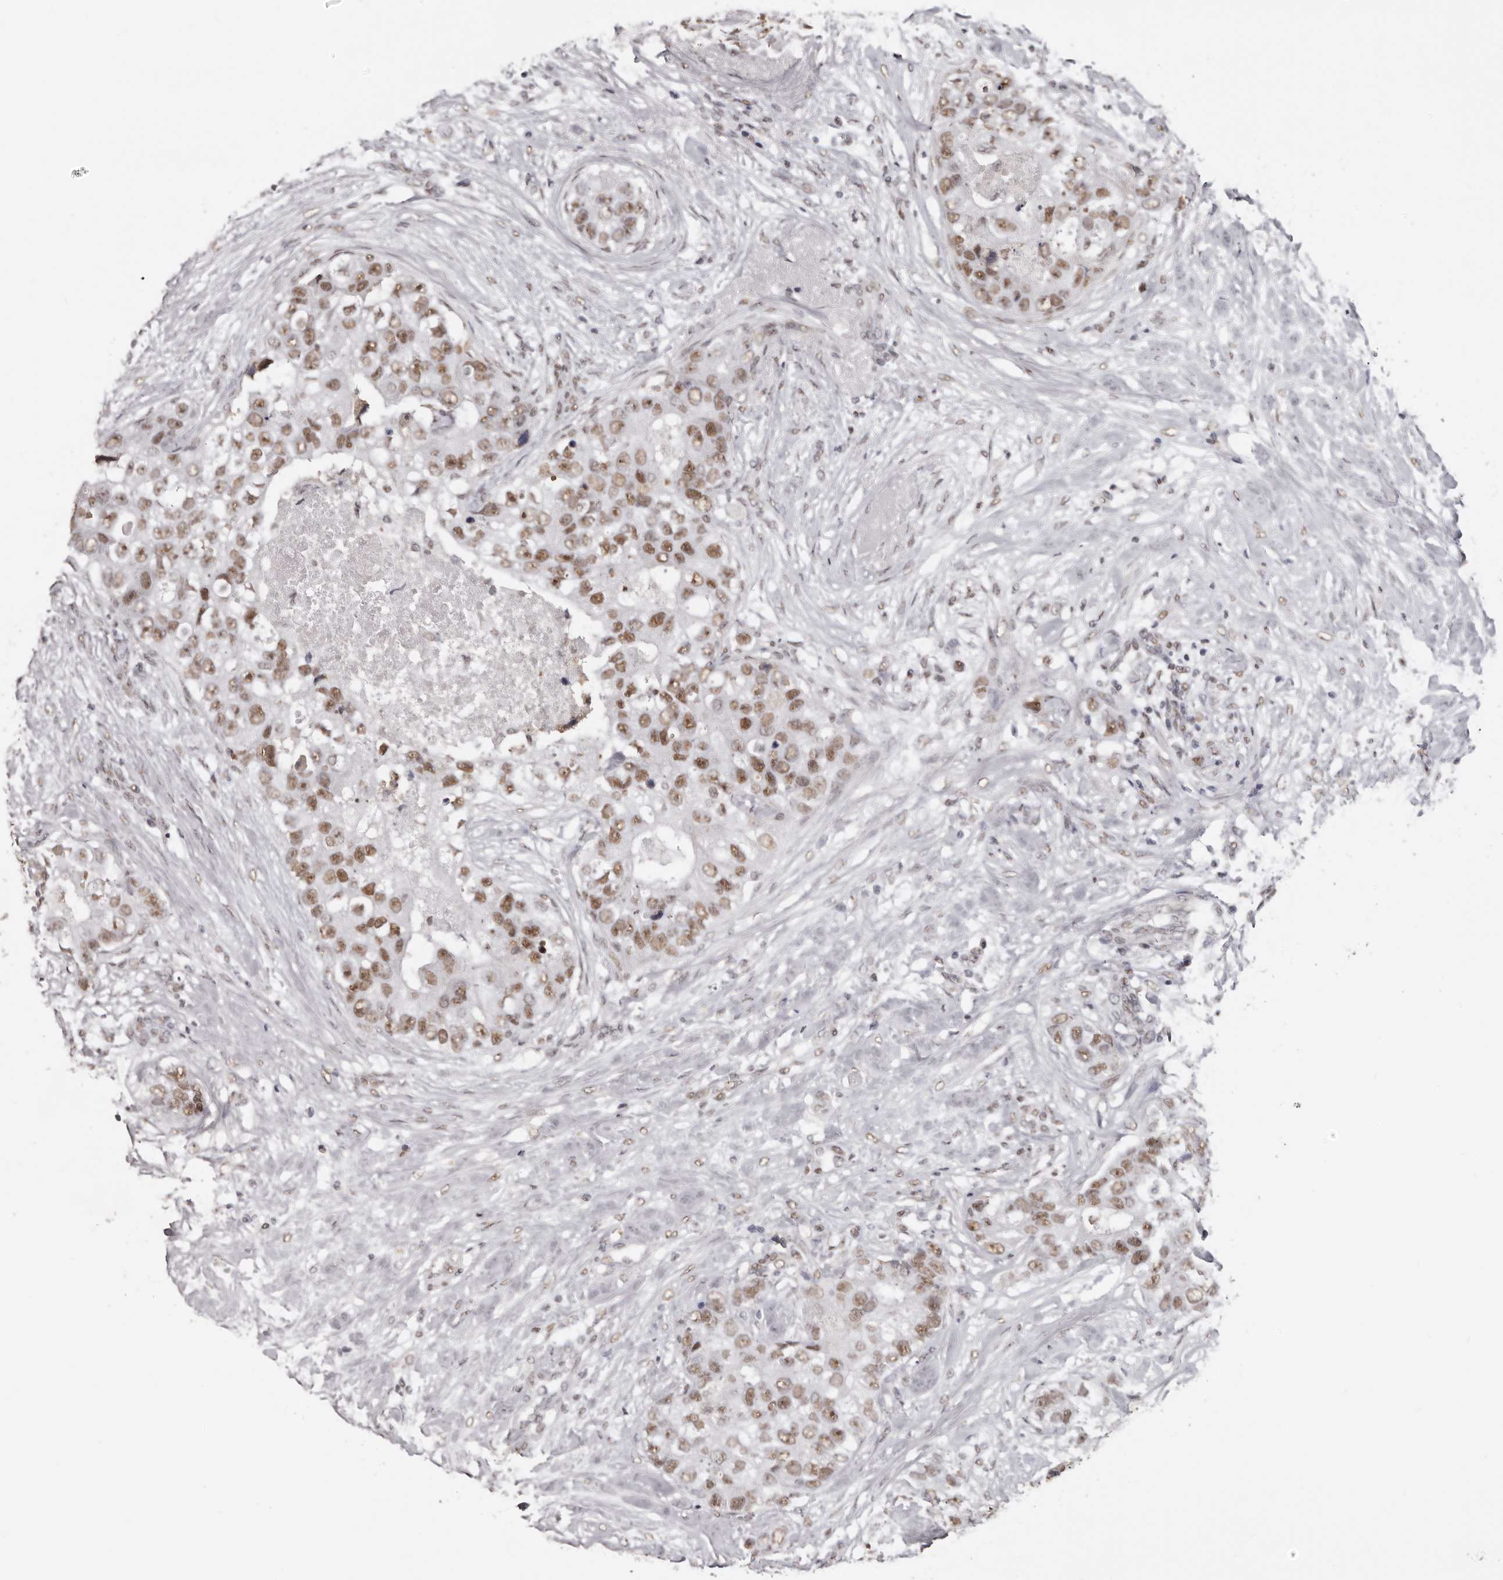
{"staining": {"intensity": "moderate", "quantity": ">75%", "location": "nuclear"}, "tissue": "breast cancer", "cell_type": "Tumor cells", "image_type": "cancer", "snomed": [{"axis": "morphology", "description": "Duct carcinoma"}, {"axis": "topography", "description": "Breast"}], "caption": "This micrograph displays infiltrating ductal carcinoma (breast) stained with immunohistochemistry to label a protein in brown. The nuclear of tumor cells show moderate positivity for the protein. Nuclei are counter-stained blue.", "gene": "SCAF4", "patient": {"sex": "female", "age": 62}}